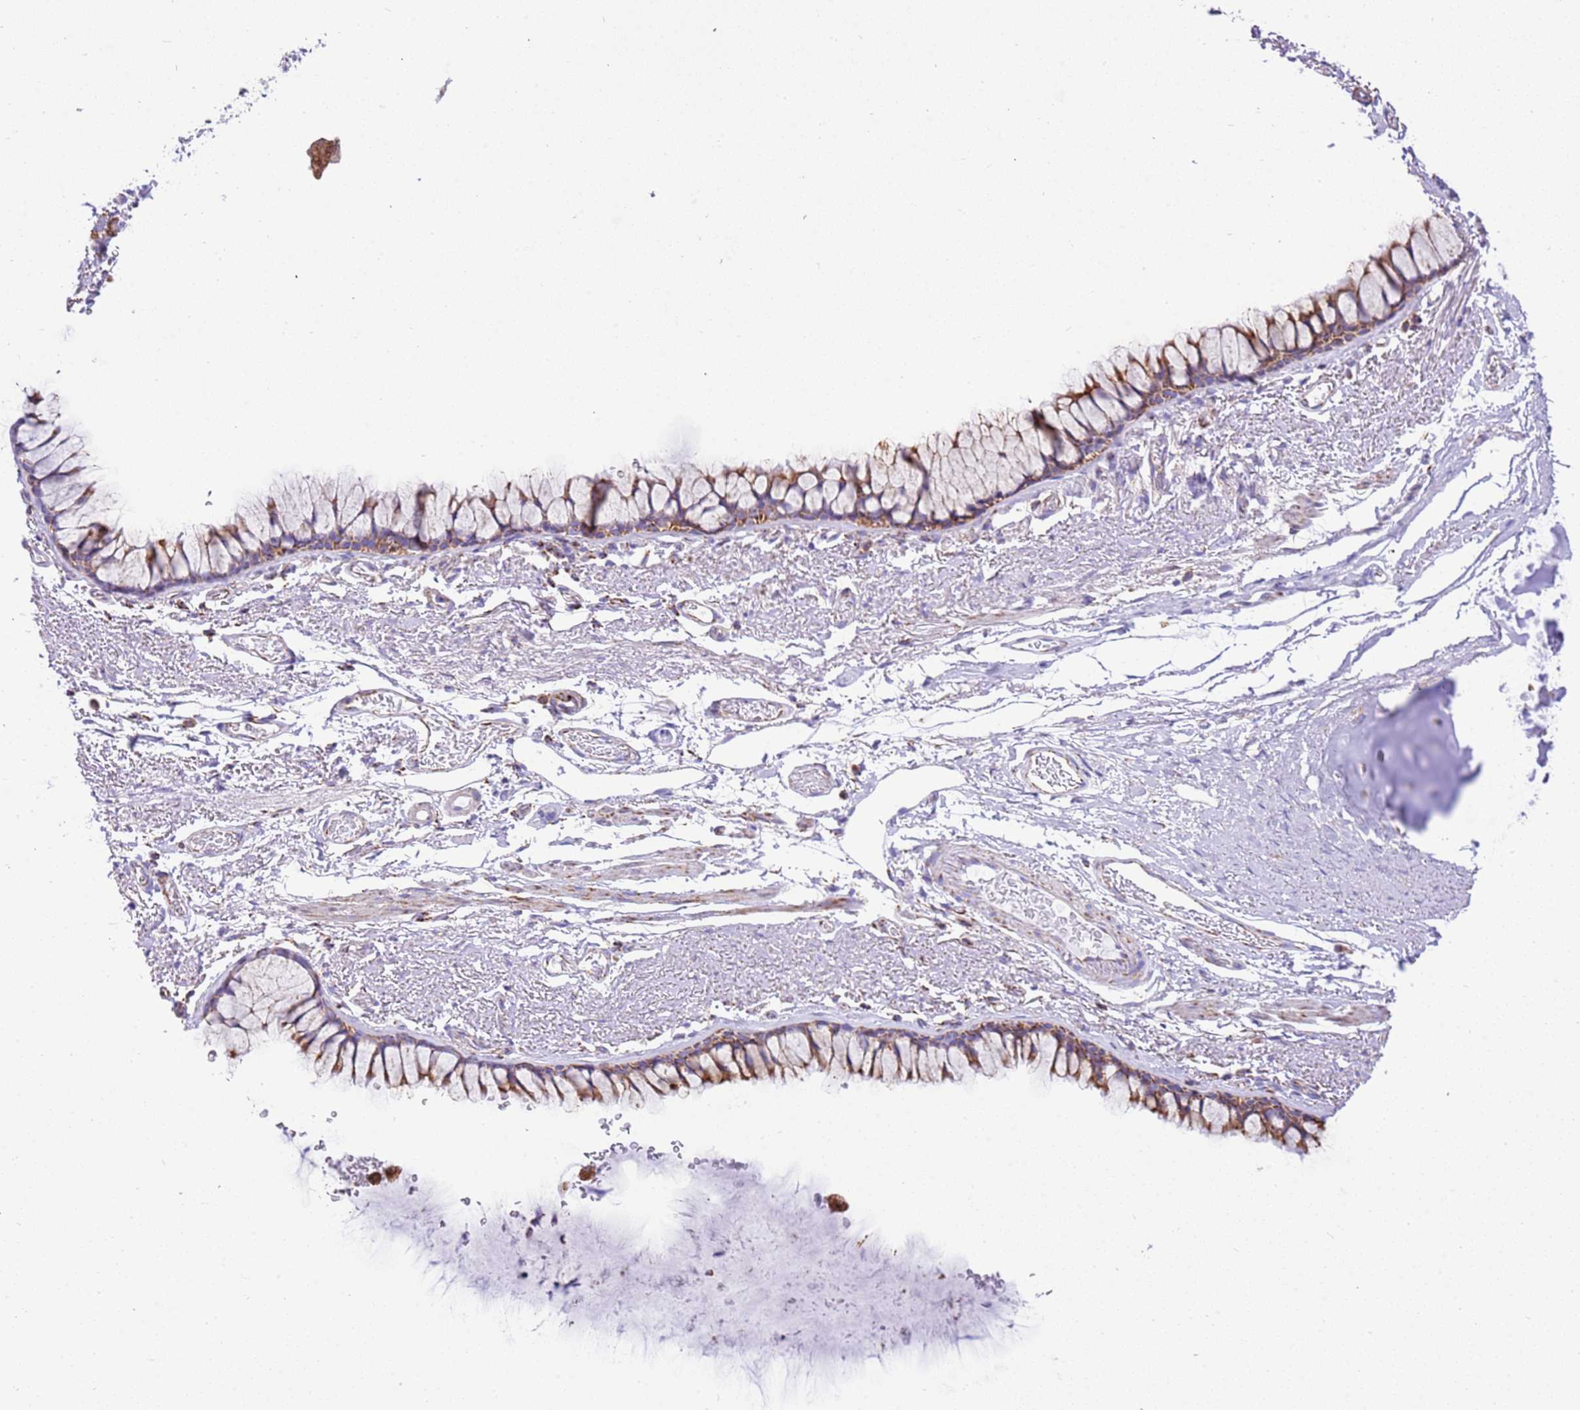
{"staining": {"intensity": "moderate", "quantity": ">75%", "location": "cytoplasmic/membranous"}, "tissue": "bronchus", "cell_type": "Respiratory epithelial cells", "image_type": "normal", "snomed": [{"axis": "morphology", "description": "Normal tissue, NOS"}, {"axis": "topography", "description": "Bronchus"}], "caption": "An immunohistochemistry (IHC) image of normal tissue is shown. Protein staining in brown highlights moderate cytoplasmic/membranous positivity in bronchus within respiratory epithelial cells.", "gene": "SUCLG2", "patient": {"sex": "male", "age": 65}}